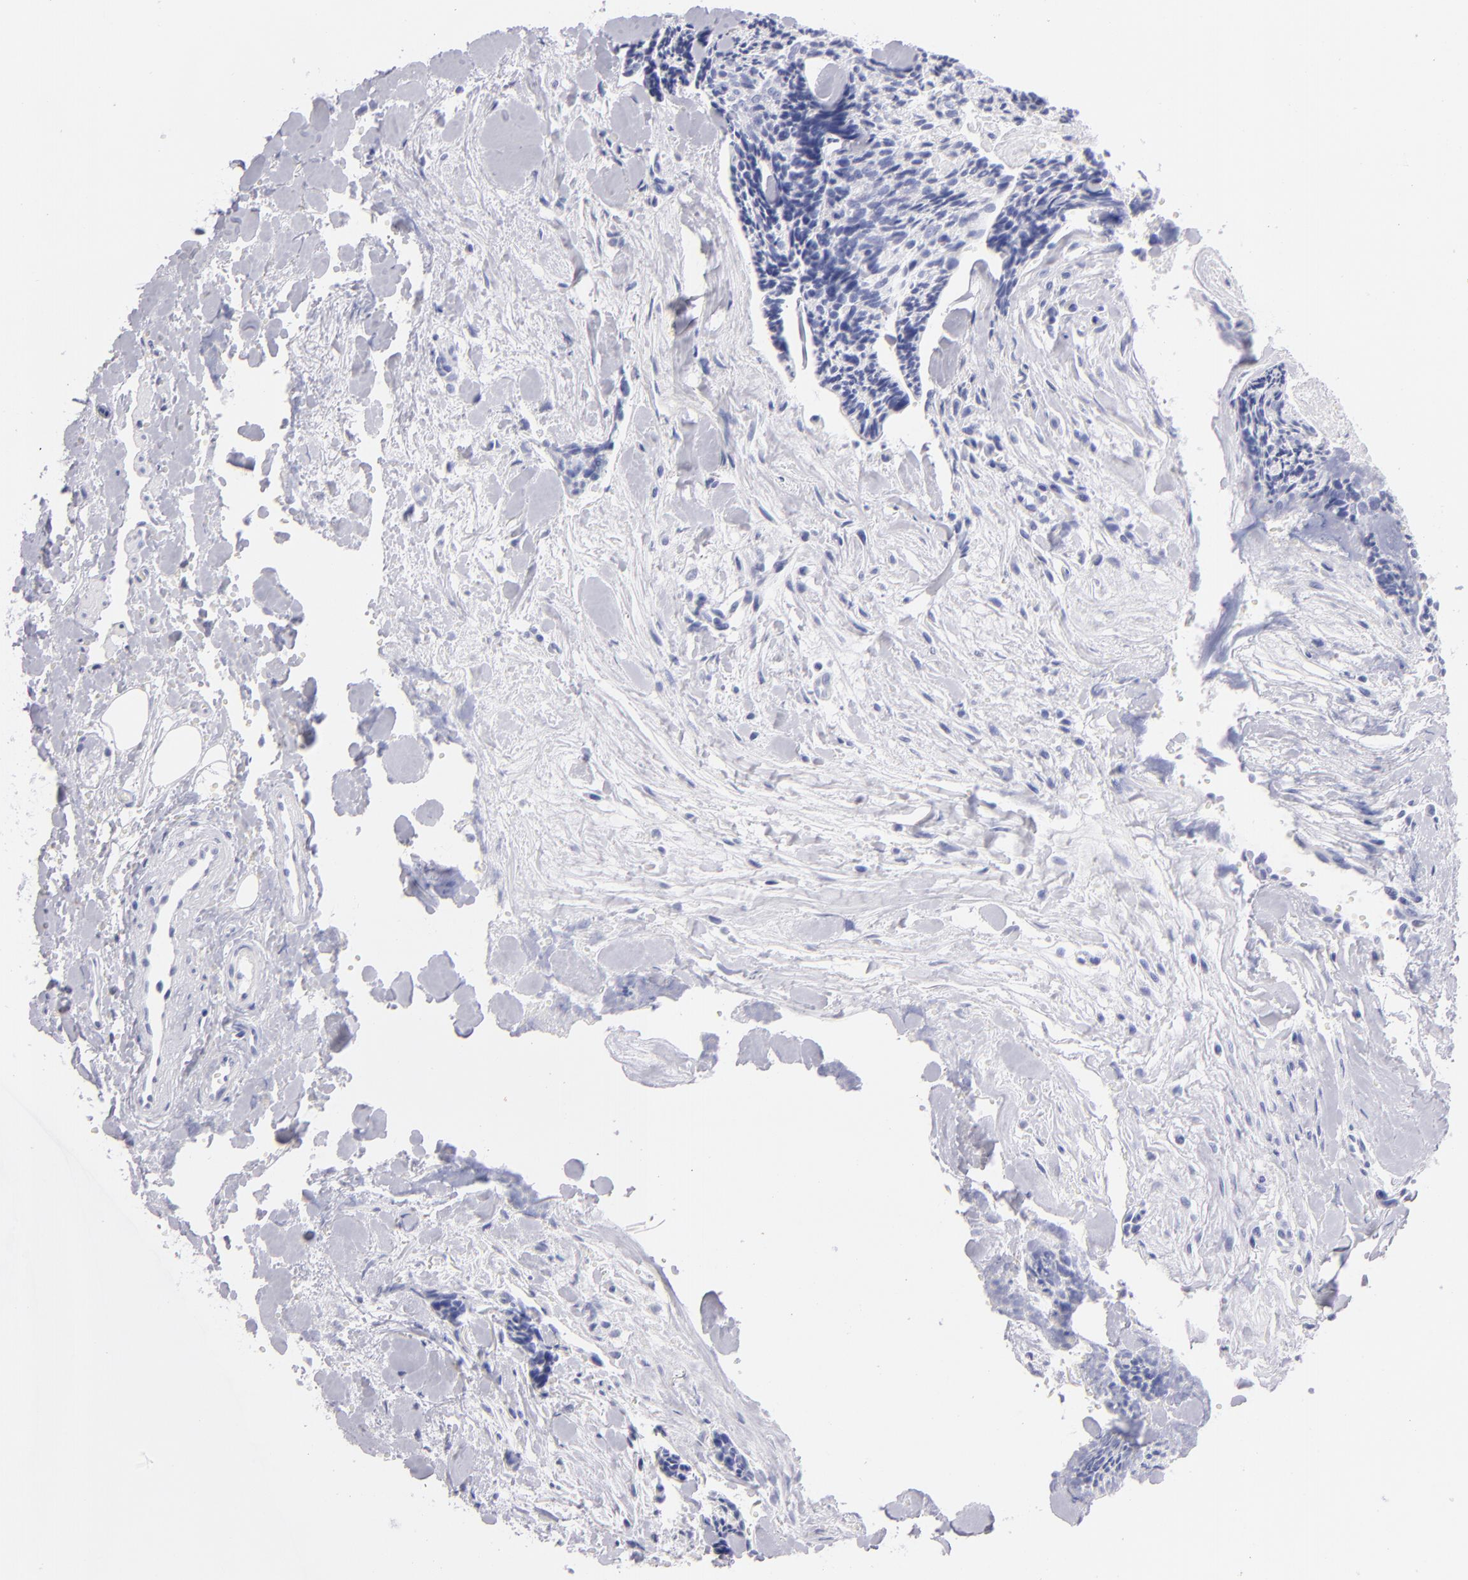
{"staining": {"intensity": "negative", "quantity": "none", "location": "none"}, "tissue": "head and neck cancer", "cell_type": "Tumor cells", "image_type": "cancer", "snomed": [{"axis": "morphology", "description": "Squamous cell carcinoma, NOS"}, {"axis": "topography", "description": "Salivary gland"}, {"axis": "topography", "description": "Head-Neck"}], "caption": "Protein analysis of head and neck squamous cell carcinoma shows no significant positivity in tumor cells. Nuclei are stained in blue.", "gene": "PRPH", "patient": {"sex": "male", "age": 70}}